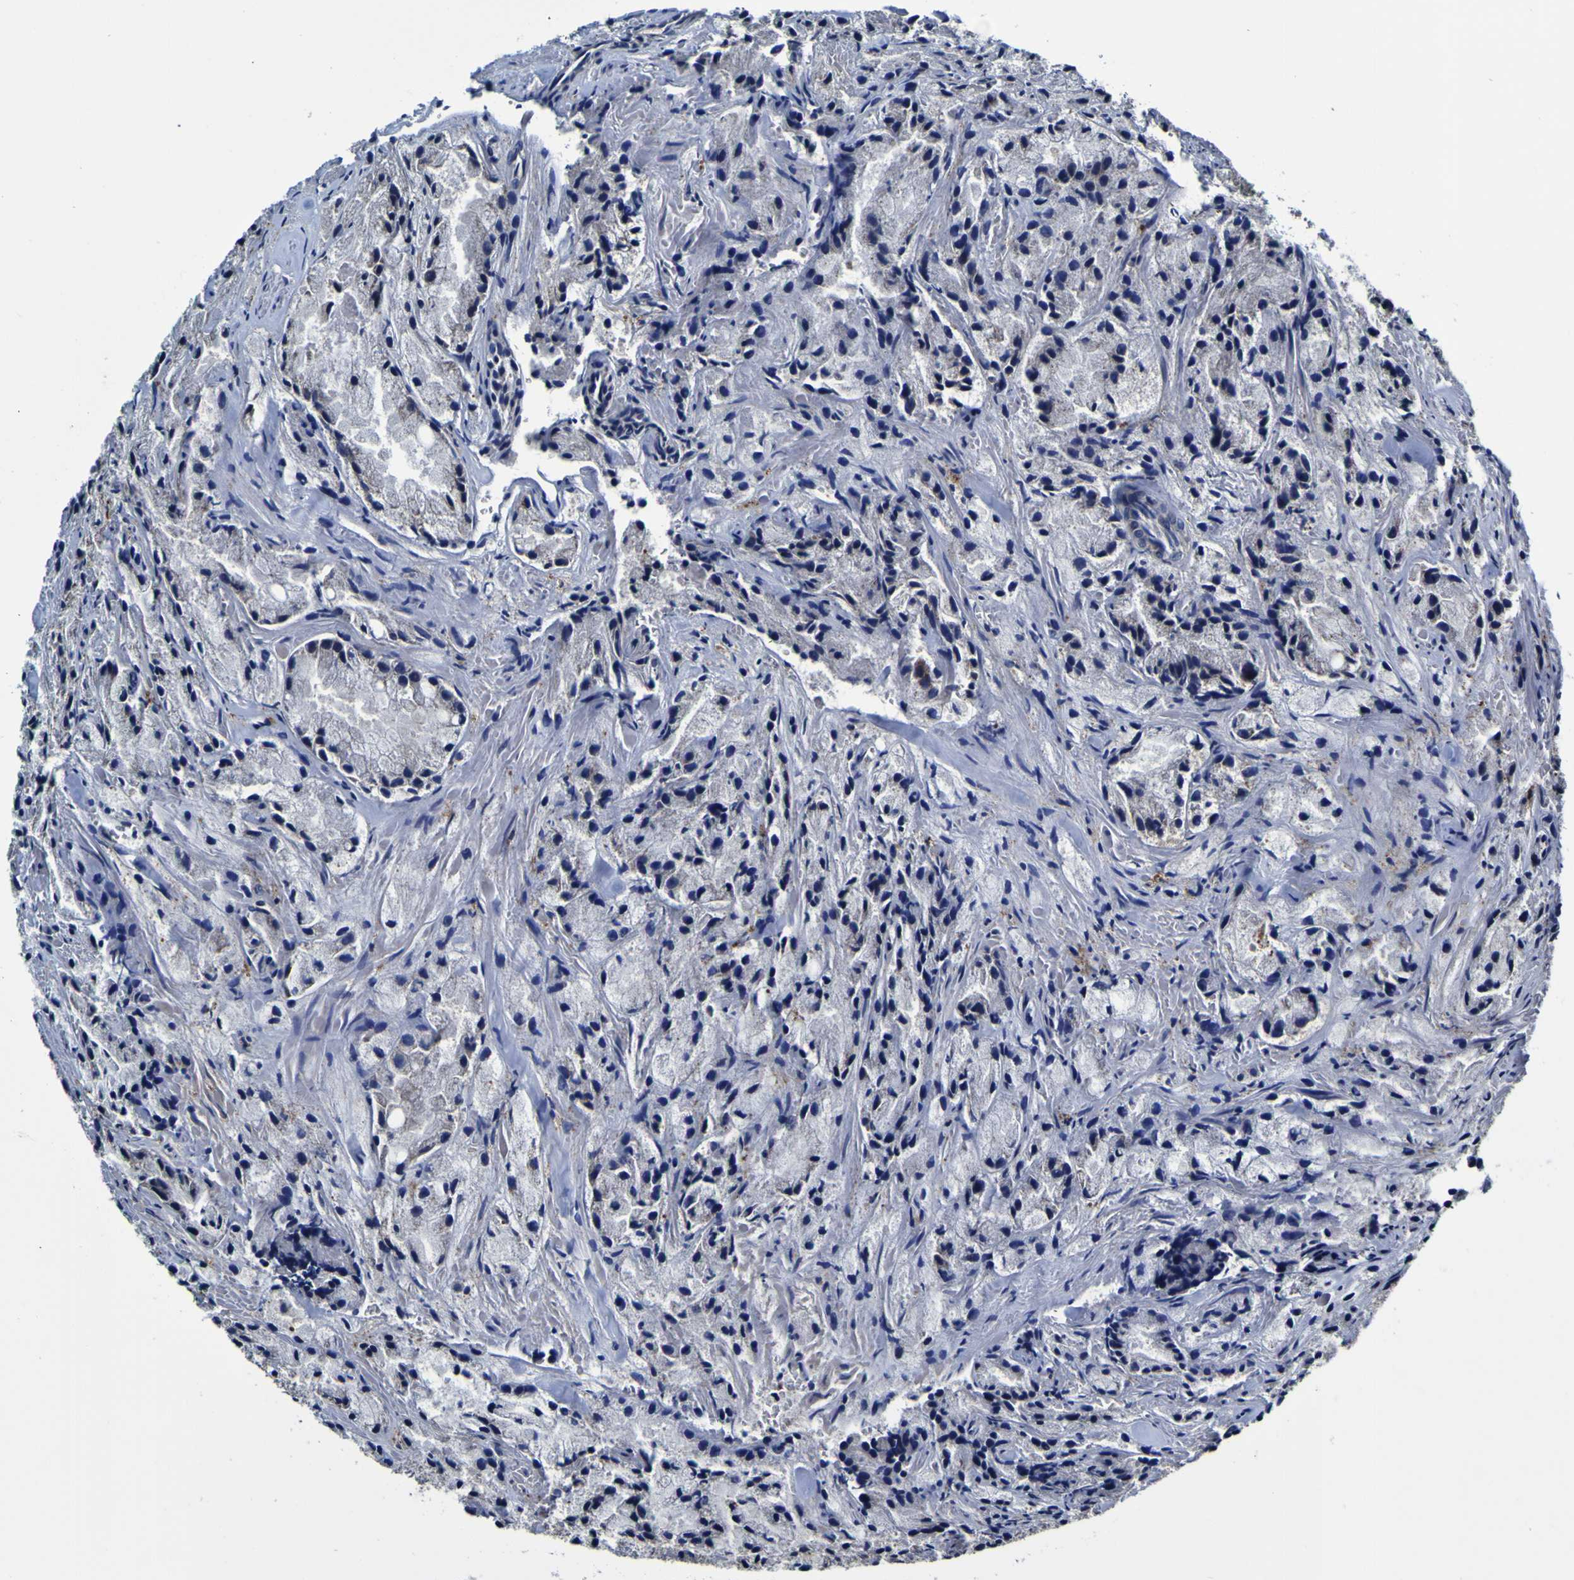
{"staining": {"intensity": "negative", "quantity": "none", "location": "none"}, "tissue": "prostate cancer", "cell_type": "Tumor cells", "image_type": "cancer", "snomed": [{"axis": "morphology", "description": "Adenocarcinoma, Low grade"}, {"axis": "topography", "description": "Prostate"}], "caption": "There is no significant positivity in tumor cells of prostate cancer.", "gene": "GPX1", "patient": {"sex": "male", "age": 64}}